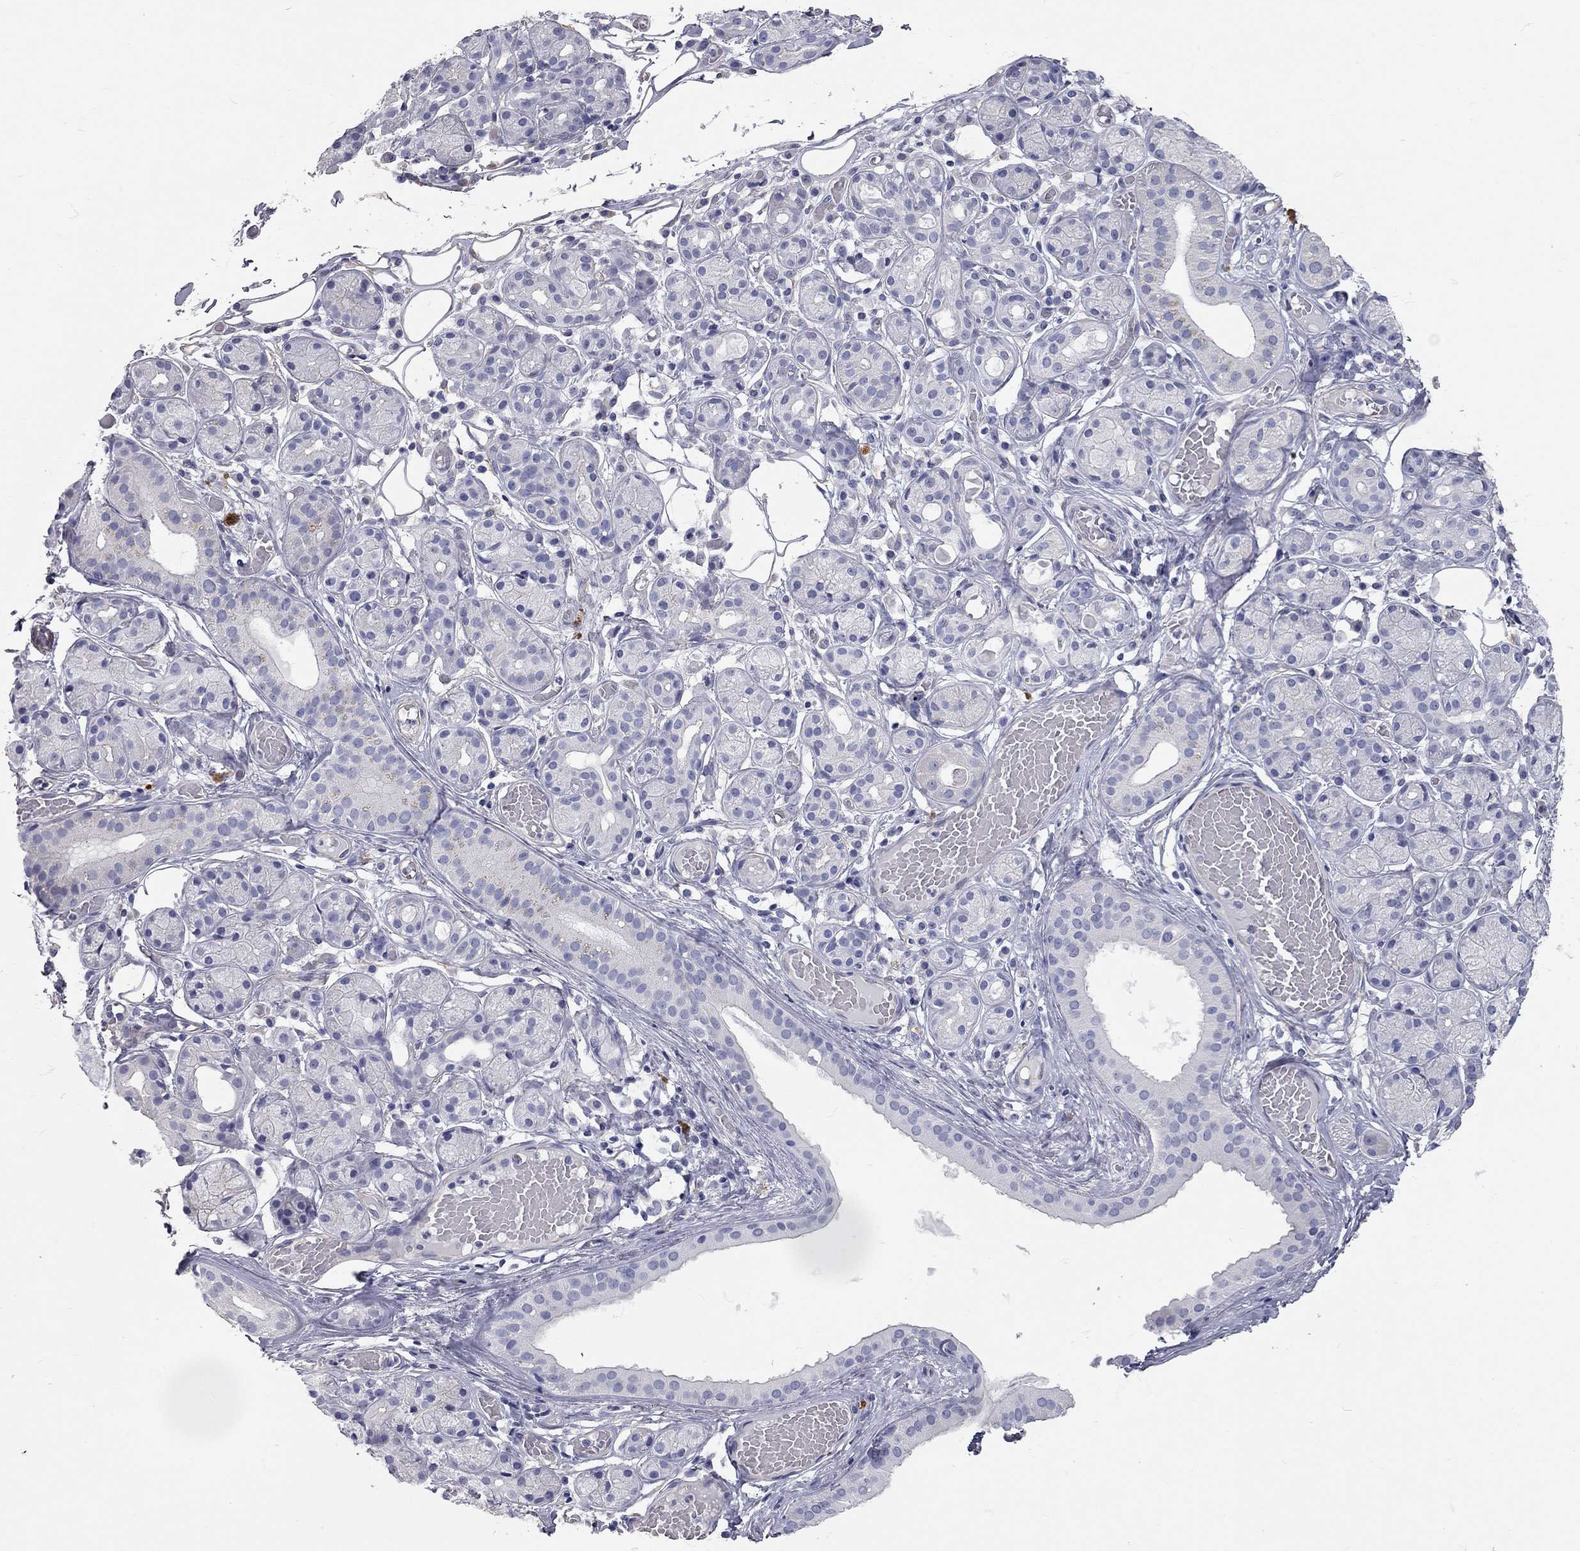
{"staining": {"intensity": "negative", "quantity": "none", "location": "none"}, "tissue": "salivary gland", "cell_type": "Glandular cells", "image_type": "normal", "snomed": [{"axis": "morphology", "description": "Normal tissue, NOS"}, {"axis": "topography", "description": "Salivary gland"}, {"axis": "topography", "description": "Peripheral nerve tissue"}], "caption": "Immunohistochemistry micrograph of benign salivary gland stained for a protein (brown), which exhibits no expression in glandular cells. (Brightfield microscopy of DAB IHC at high magnification).", "gene": "C10orf90", "patient": {"sex": "male", "age": 71}}